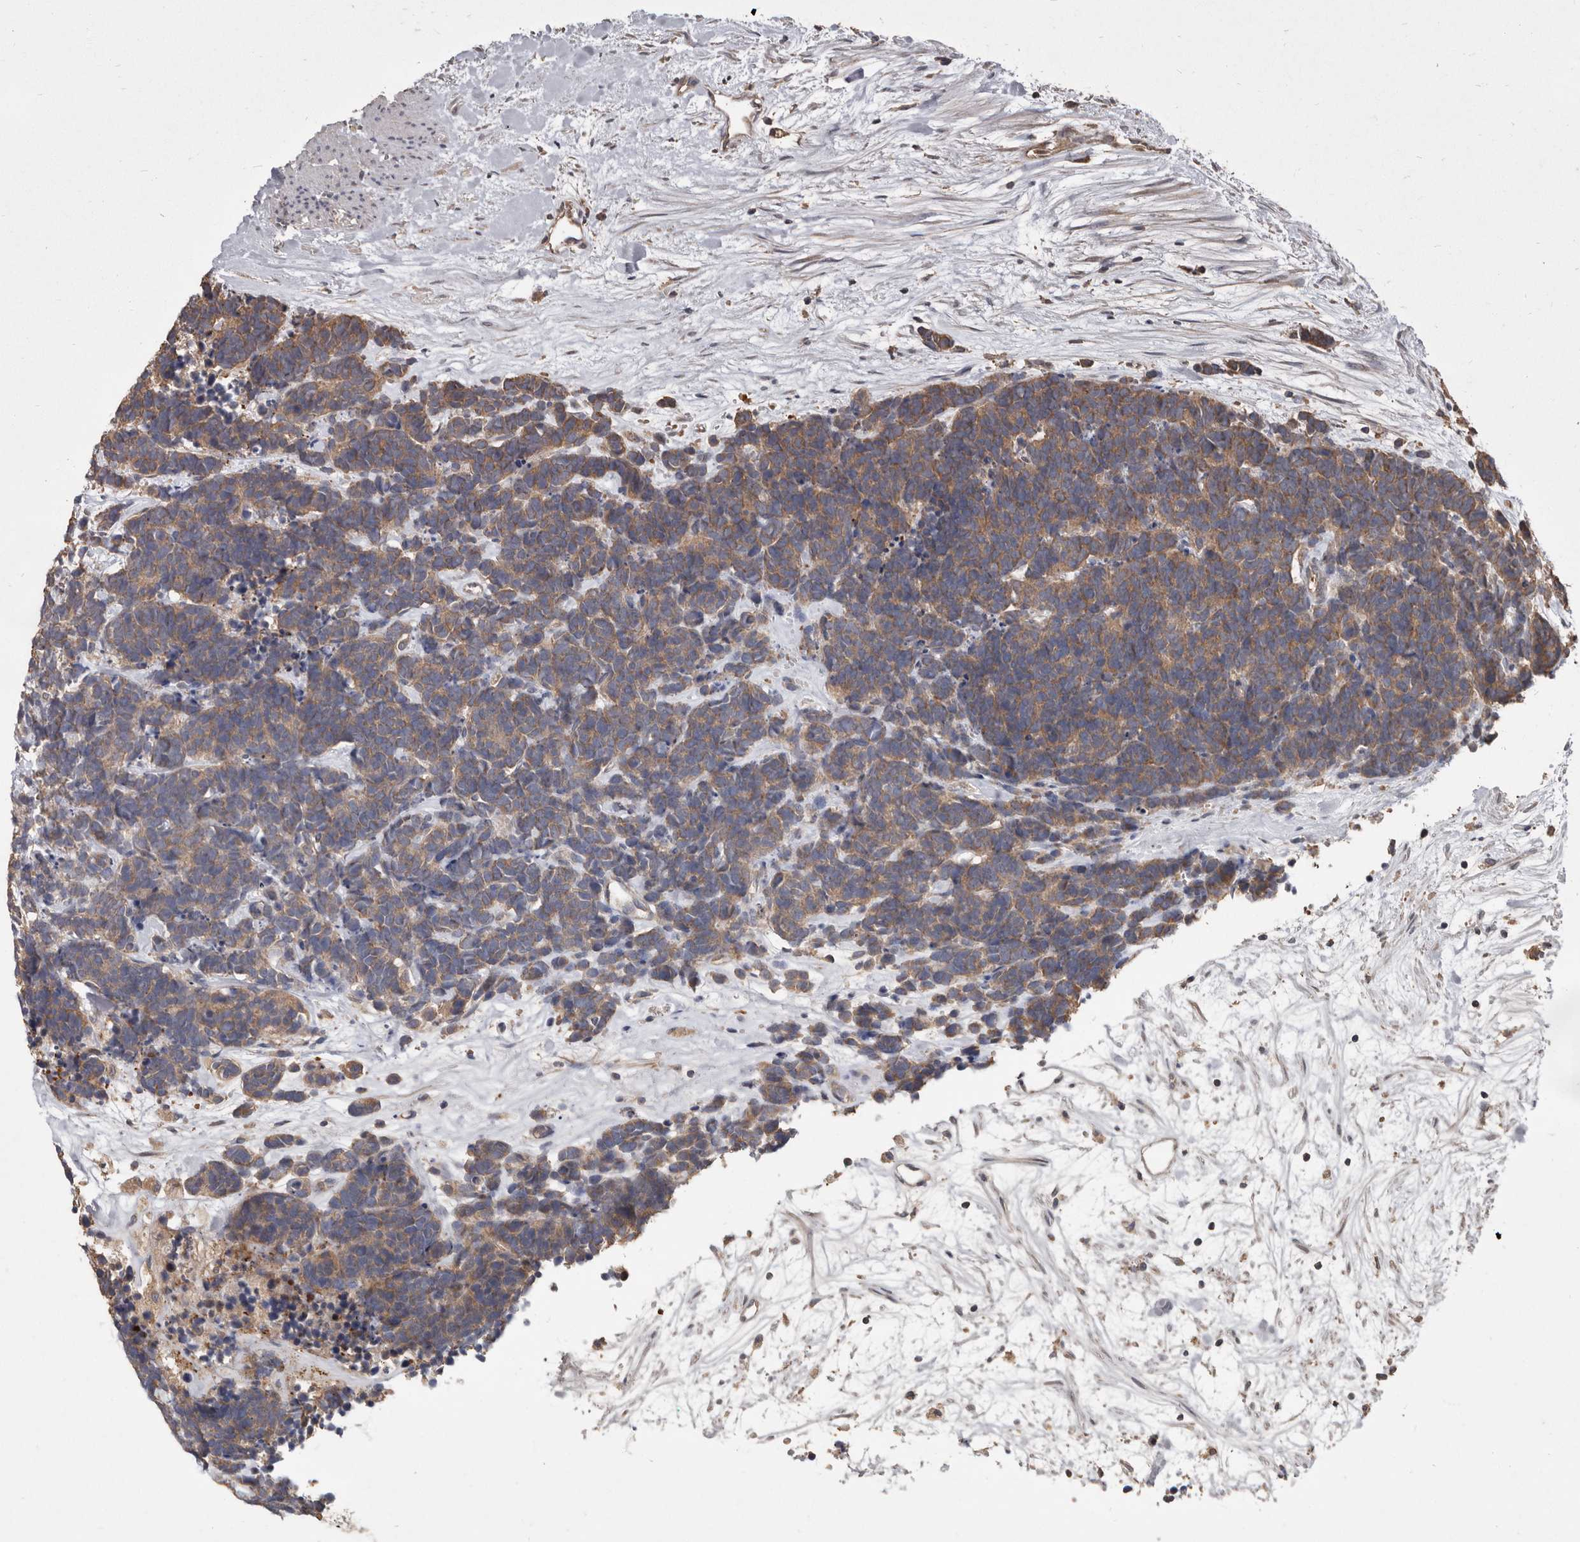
{"staining": {"intensity": "moderate", "quantity": ">75%", "location": "cytoplasmic/membranous"}, "tissue": "carcinoid", "cell_type": "Tumor cells", "image_type": "cancer", "snomed": [{"axis": "morphology", "description": "Carcinoma, NOS"}, {"axis": "morphology", "description": "Carcinoid, malignant, NOS"}, {"axis": "topography", "description": "Urinary bladder"}], "caption": "Approximately >75% of tumor cells in carcinoid show moderate cytoplasmic/membranous protein staining as visualized by brown immunohistochemical staining.", "gene": "KIF26B", "patient": {"sex": "male", "age": 57}}